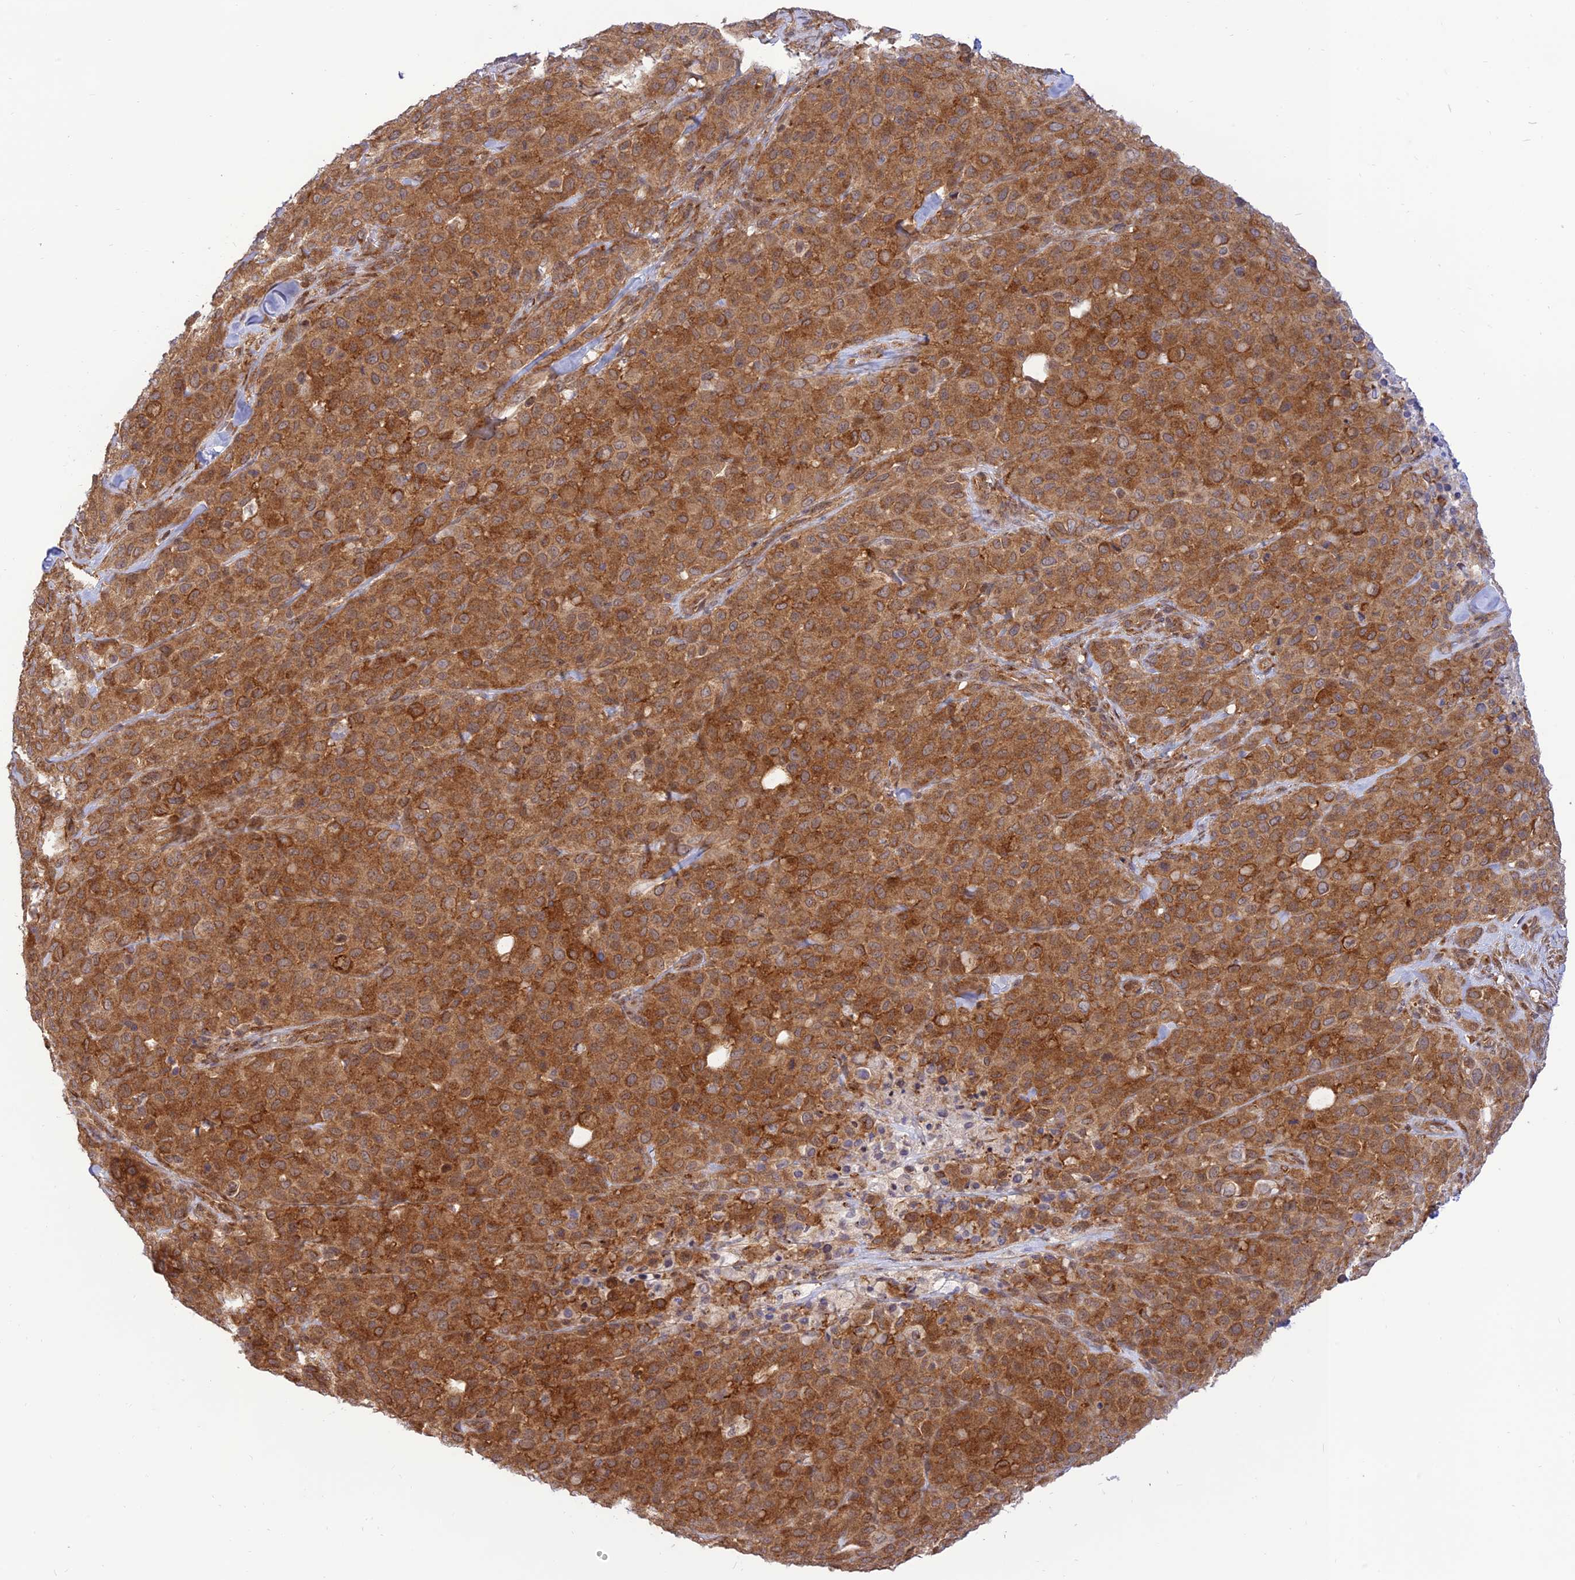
{"staining": {"intensity": "moderate", "quantity": ">75%", "location": "cytoplasmic/membranous"}, "tissue": "melanoma", "cell_type": "Tumor cells", "image_type": "cancer", "snomed": [{"axis": "morphology", "description": "Malignant melanoma, Metastatic site"}, {"axis": "topography", "description": "Skin"}], "caption": "Malignant melanoma (metastatic site) stained with a brown dye exhibits moderate cytoplasmic/membranous positive positivity in about >75% of tumor cells.", "gene": "GOLGA3", "patient": {"sex": "female", "age": 81}}